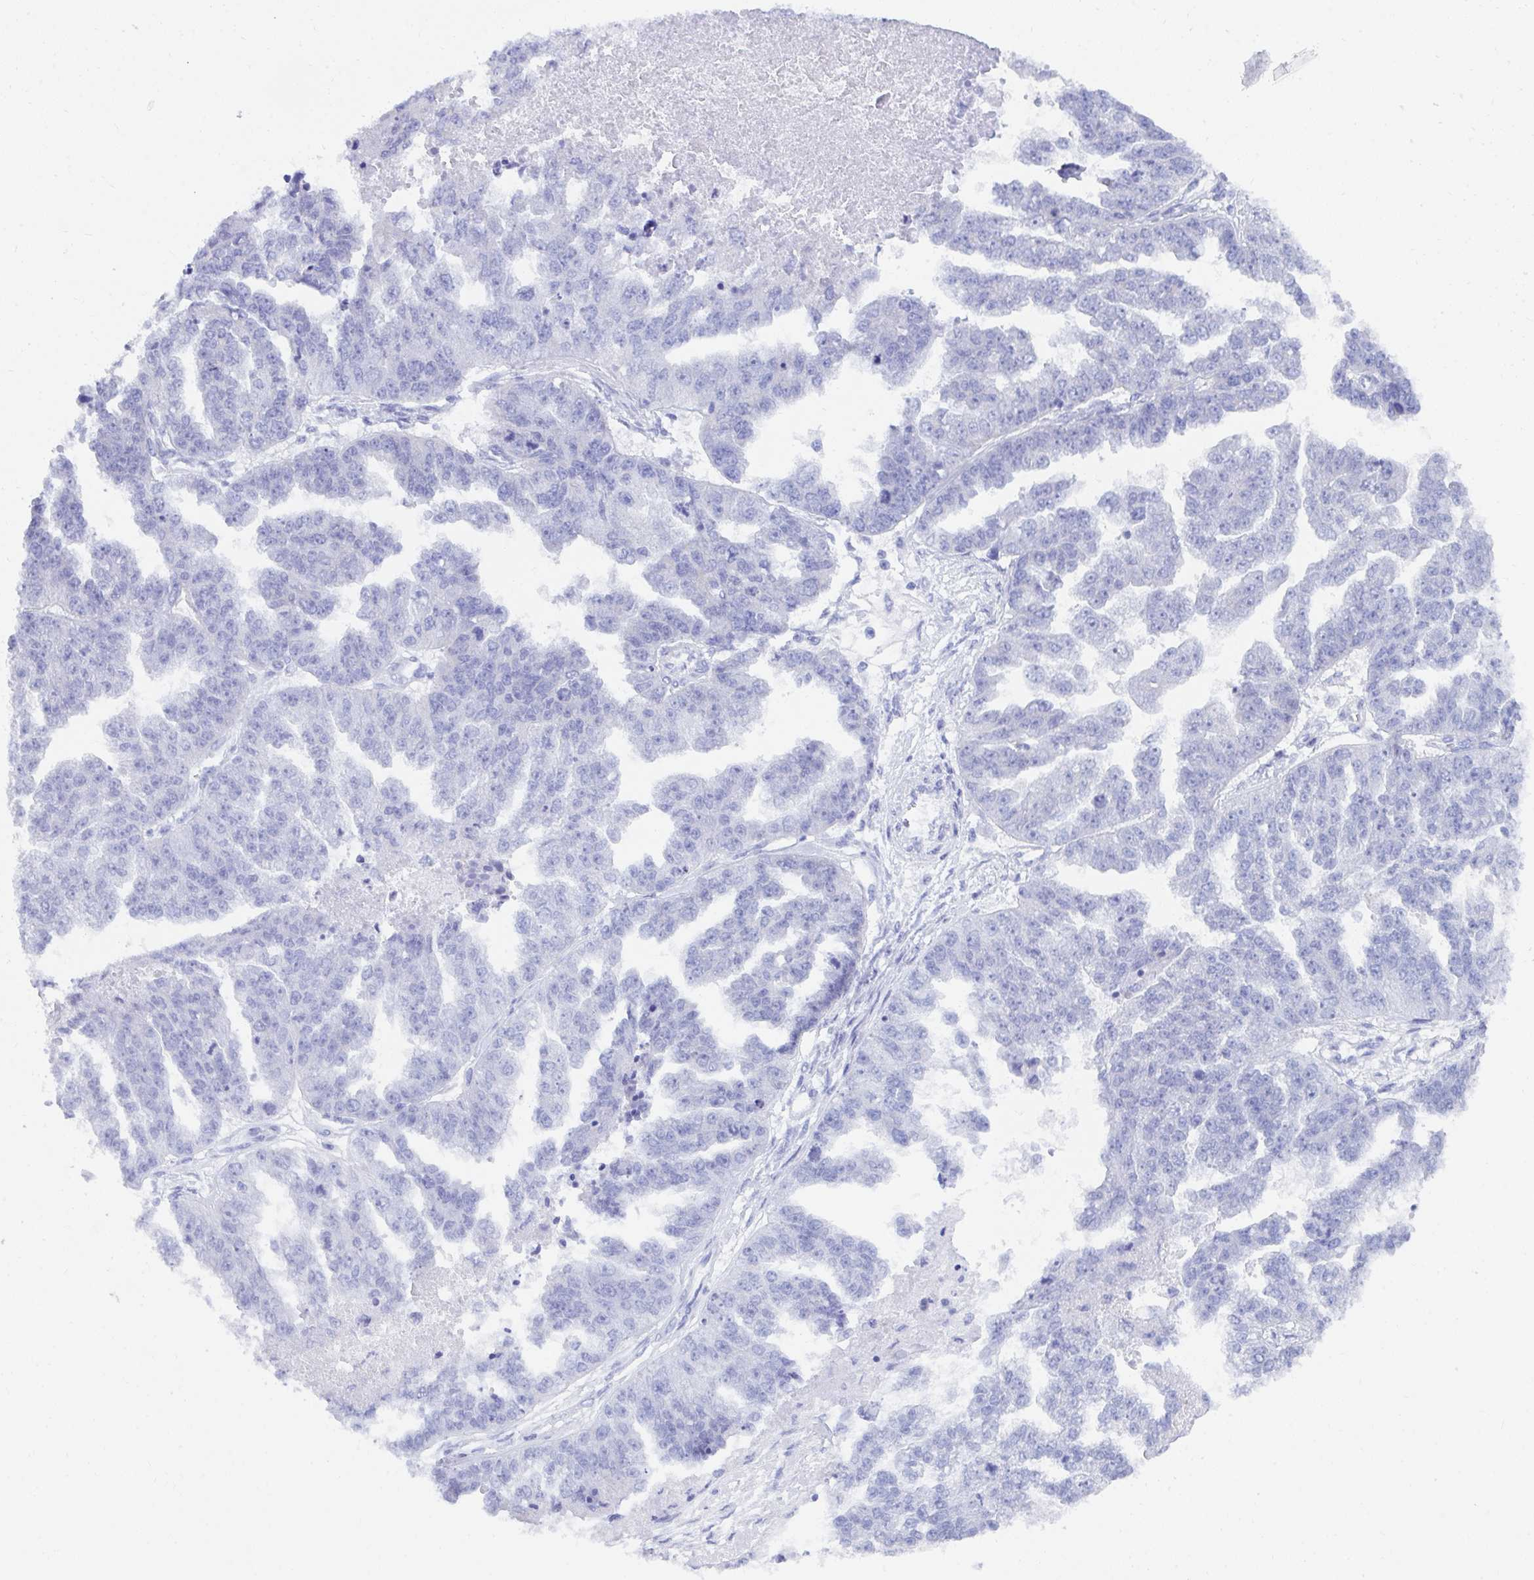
{"staining": {"intensity": "negative", "quantity": "none", "location": "none"}, "tissue": "ovarian cancer", "cell_type": "Tumor cells", "image_type": "cancer", "snomed": [{"axis": "morphology", "description": "Cystadenocarcinoma, serous, NOS"}, {"axis": "topography", "description": "Ovary"}], "caption": "The immunohistochemistry photomicrograph has no significant positivity in tumor cells of serous cystadenocarcinoma (ovarian) tissue.", "gene": "PC", "patient": {"sex": "female", "age": 58}}